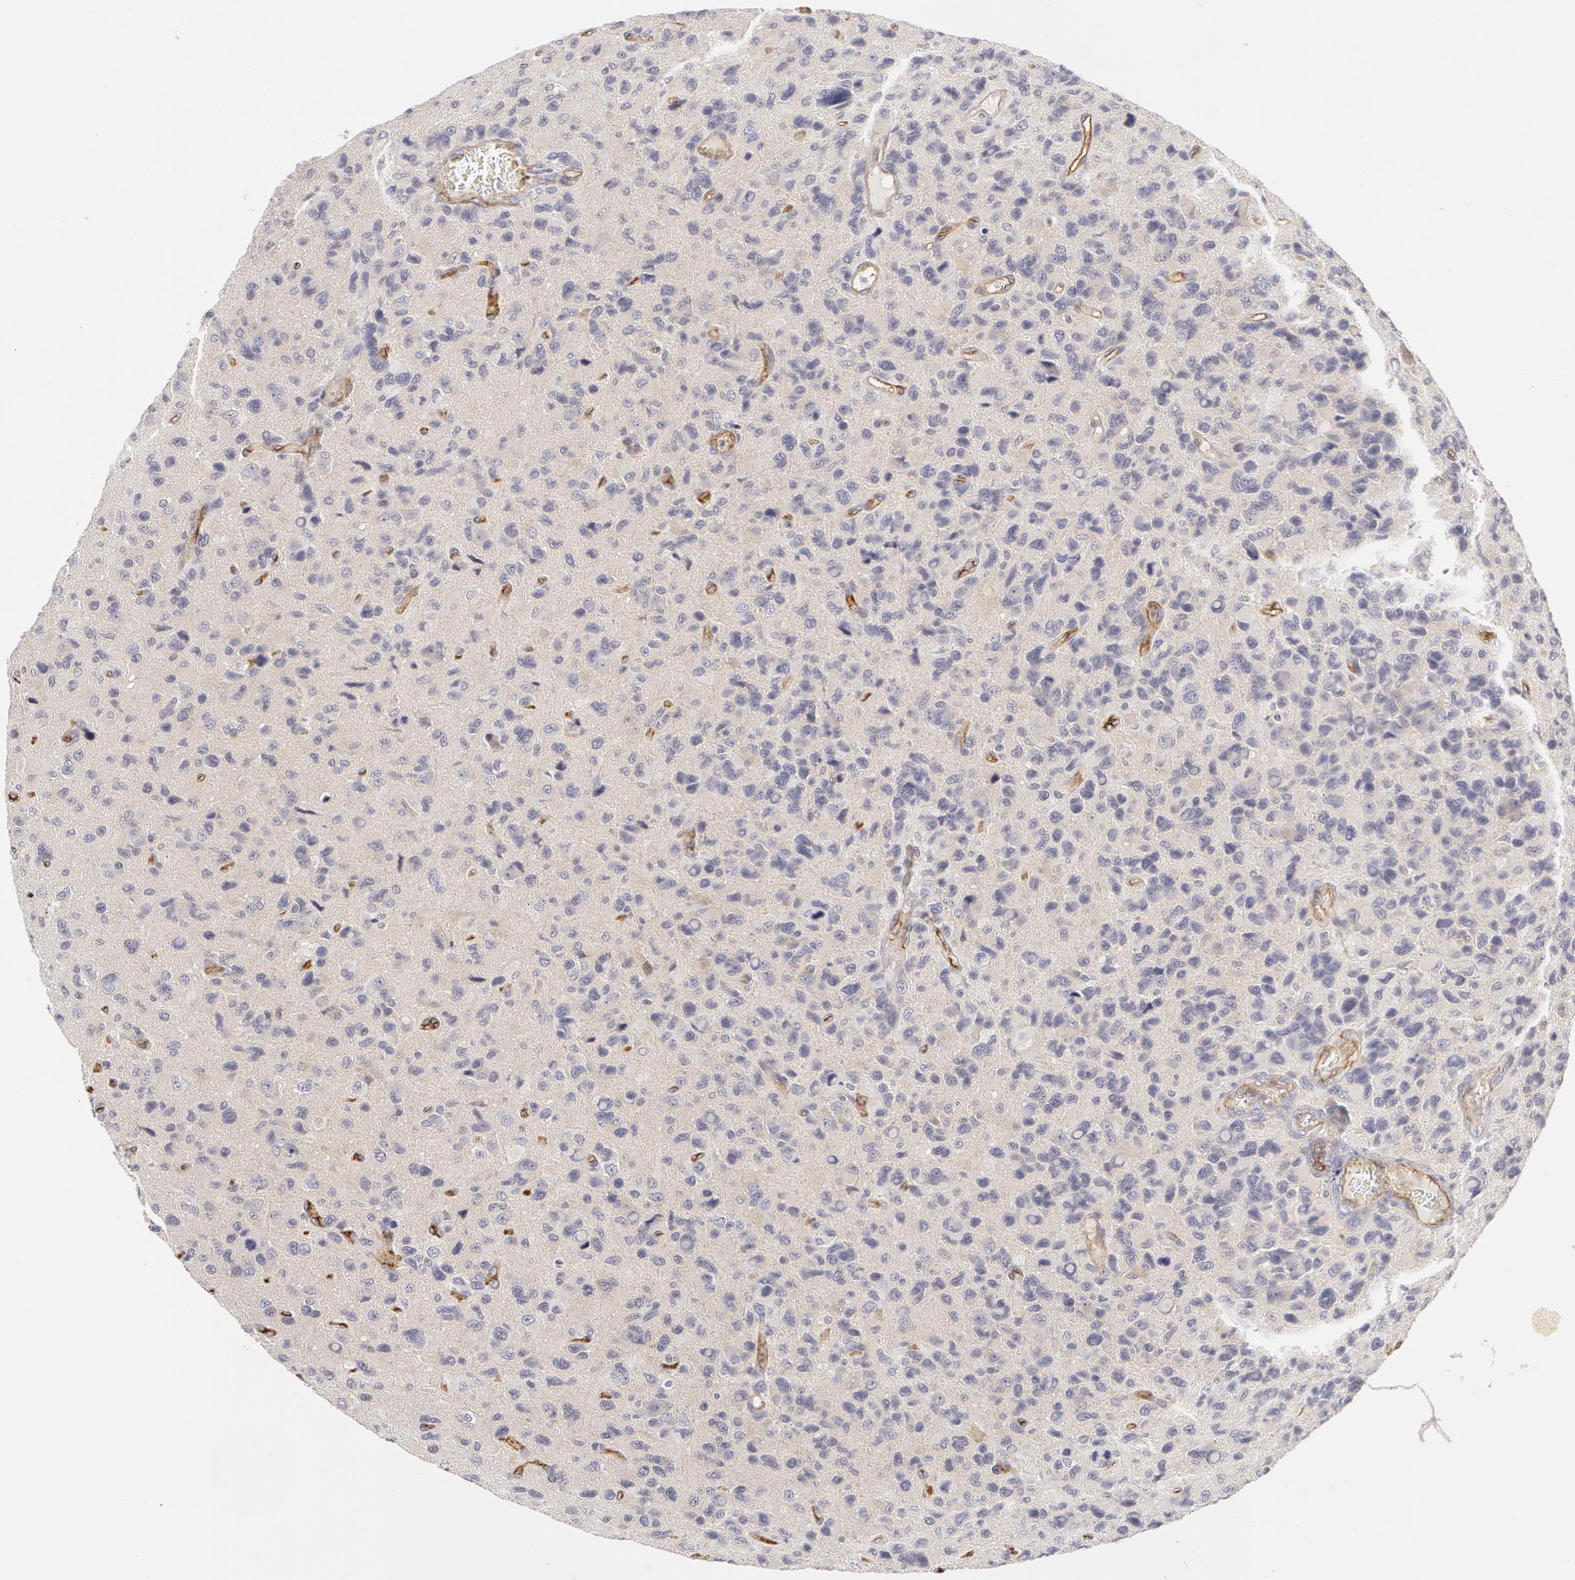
{"staining": {"intensity": "weak", "quantity": "25%-75%", "location": "cytoplasmic/membranous"}, "tissue": "glioma", "cell_type": "Tumor cells", "image_type": "cancer", "snomed": [{"axis": "morphology", "description": "Glioma, malignant, High grade"}, {"axis": "topography", "description": "Brain"}], "caption": "Glioma stained with a protein marker demonstrates weak staining in tumor cells.", "gene": "ABCB1", "patient": {"sex": "male", "age": 77}}